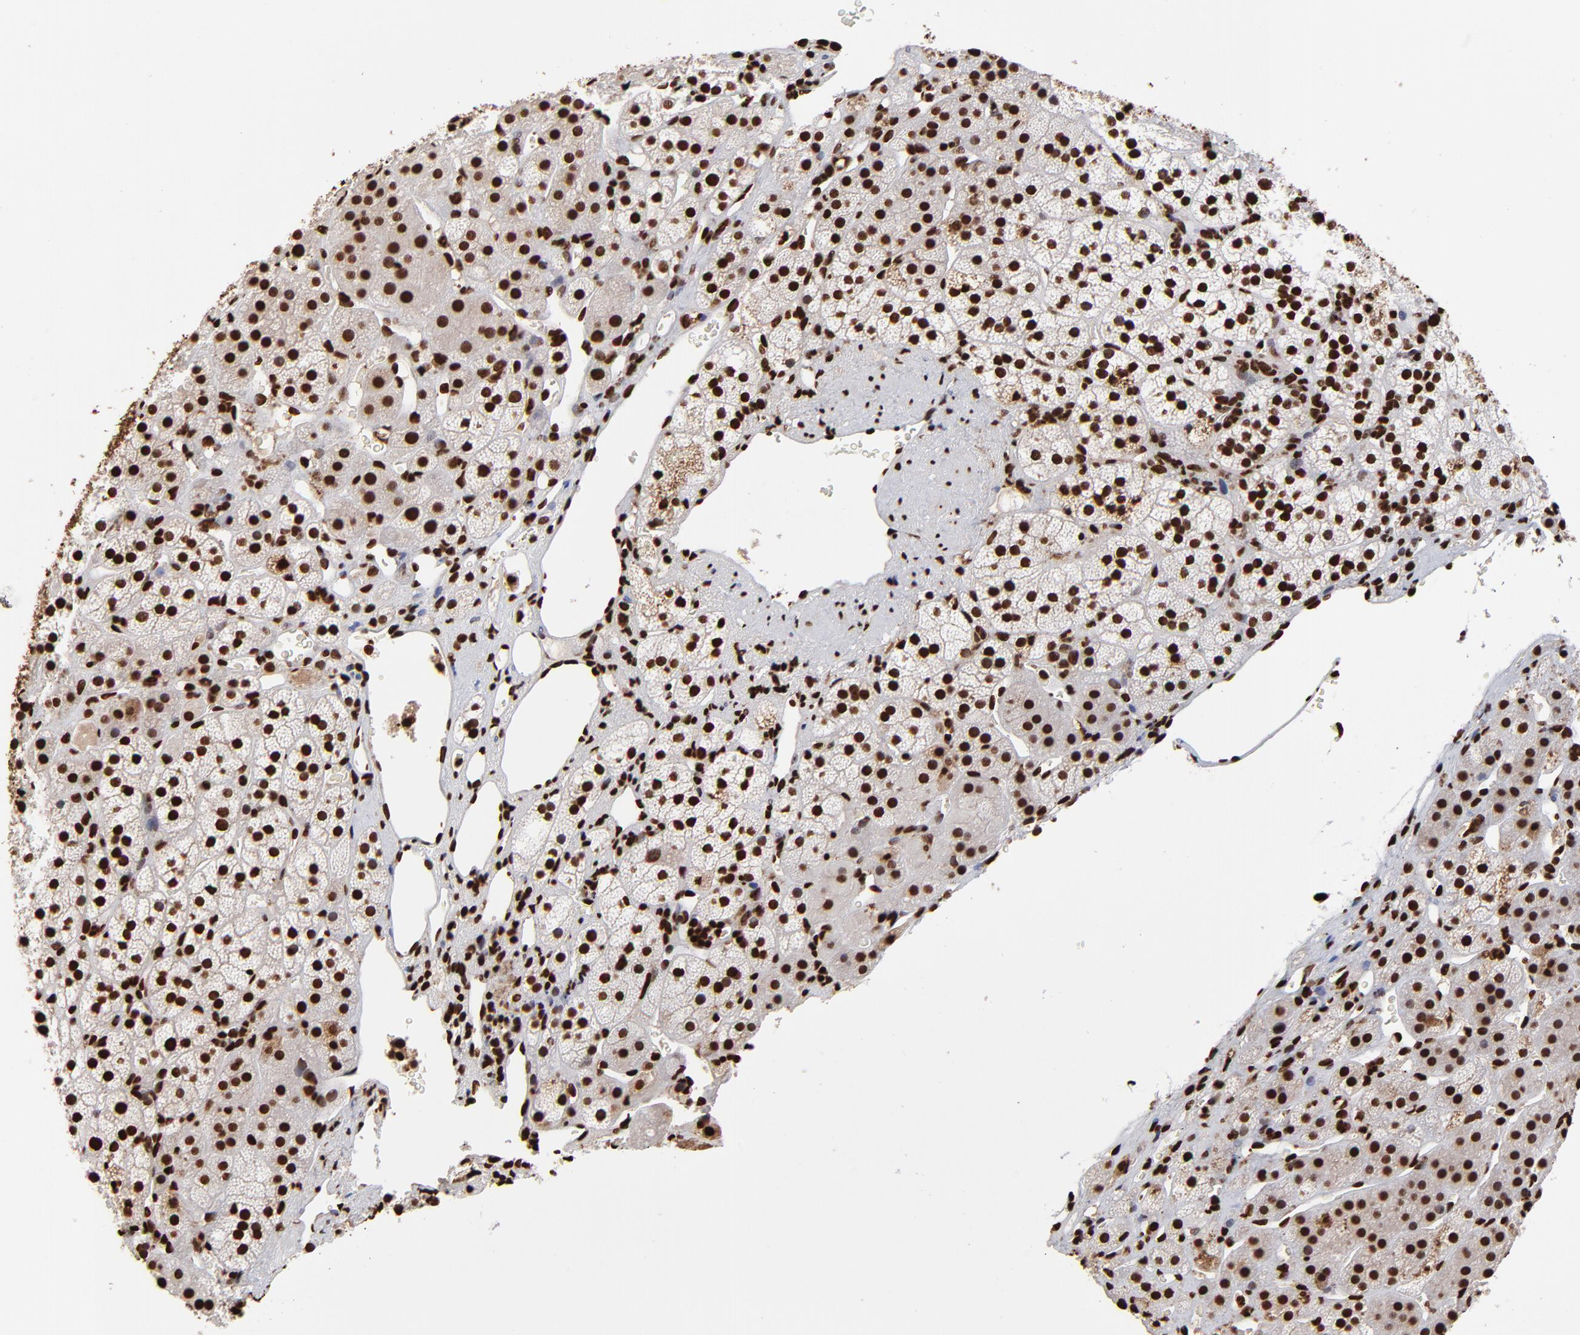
{"staining": {"intensity": "strong", "quantity": ">75%", "location": "cytoplasmic/membranous,nuclear"}, "tissue": "adrenal gland", "cell_type": "Glandular cells", "image_type": "normal", "snomed": [{"axis": "morphology", "description": "Normal tissue, NOS"}, {"axis": "topography", "description": "Adrenal gland"}], "caption": "Immunohistochemical staining of normal adrenal gland reveals high levels of strong cytoplasmic/membranous,nuclear staining in about >75% of glandular cells.", "gene": "ZNF544", "patient": {"sex": "female", "age": 44}}